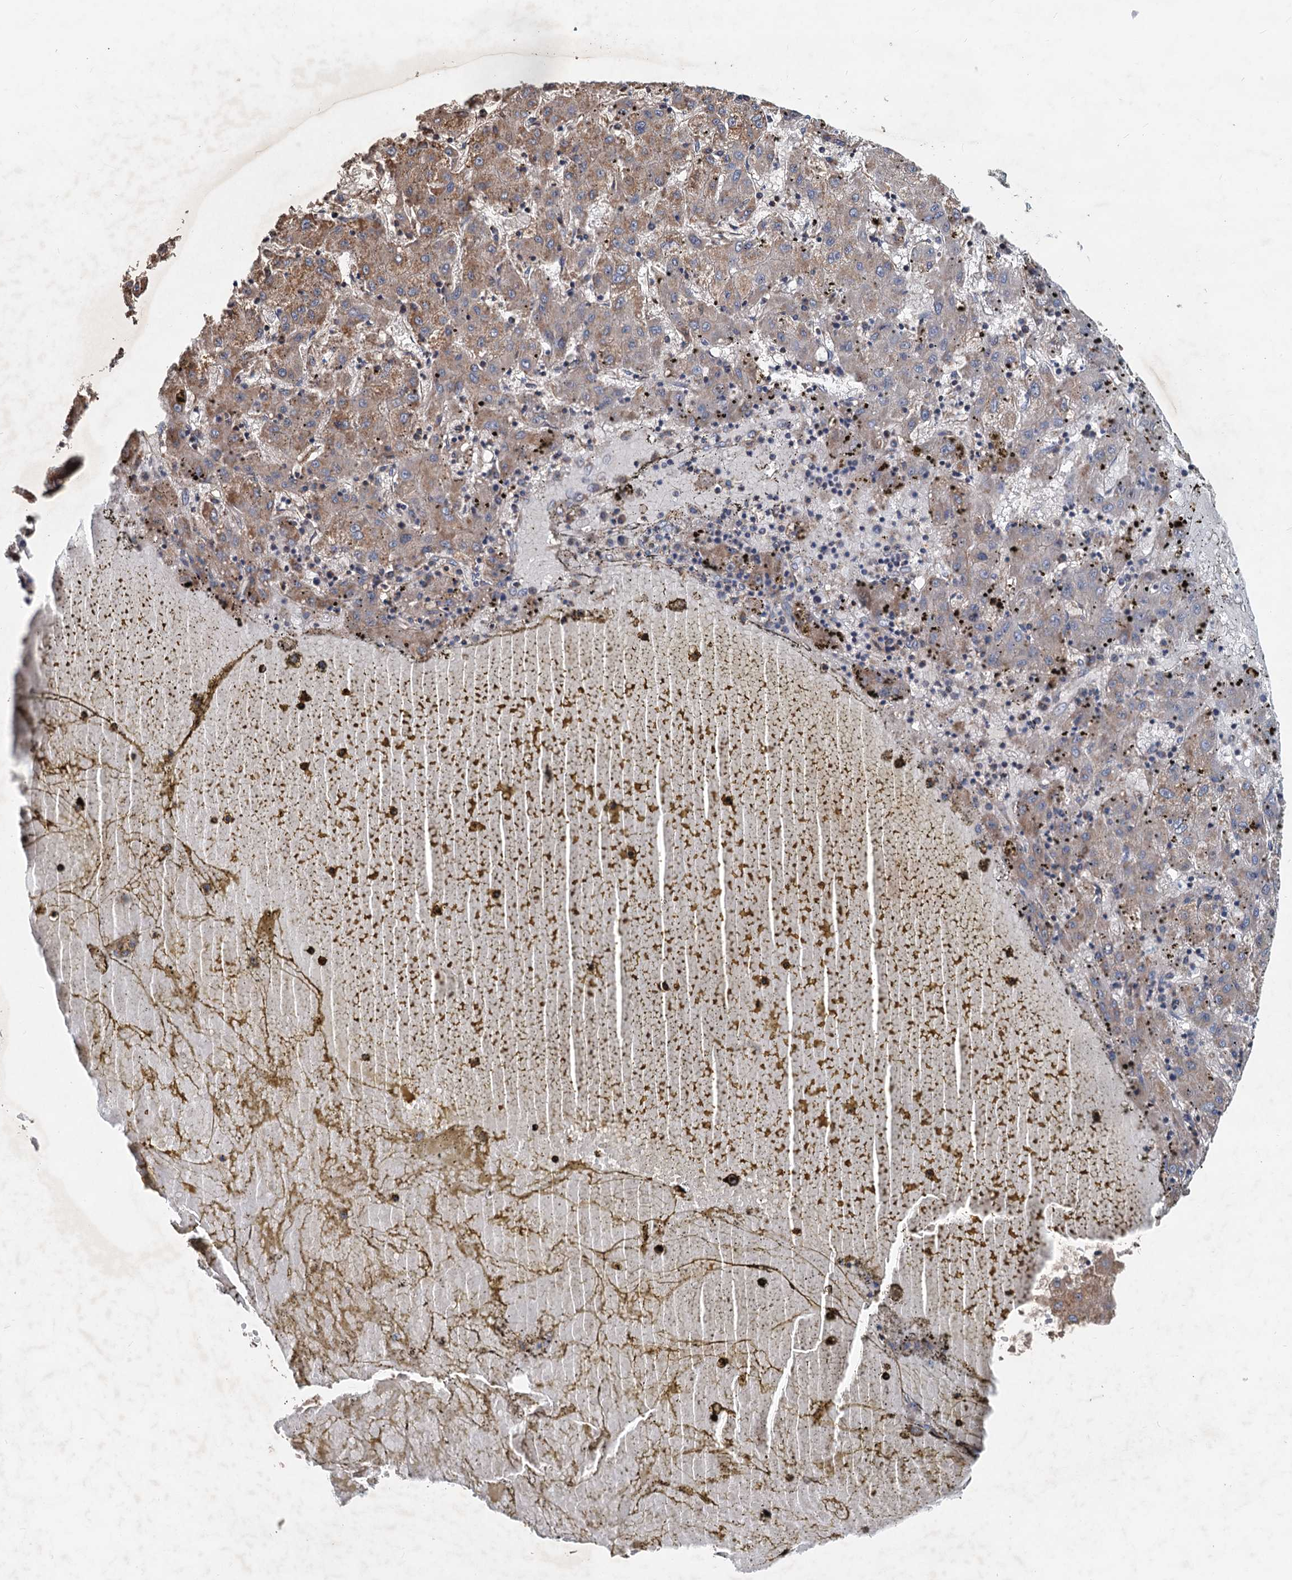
{"staining": {"intensity": "moderate", "quantity": "25%-75%", "location": "cytoplasmic/membranous"}, "tissue": "liver cancer", "cell_type": "Tumor cells", "image_type": "cancer", "snomed": [{"axis": "morphology", "description": "Carcinoma, Hepatocellular, NOS"}, {"axis": "topography", "description": "Liver"}], "caption": "IHC photomicrograph of neoplastic tissue: liver hepatocellular carcinoma stained using immunohistochemistry reveals medium levels of moderate protein expression localized specifically in the cytoplasmic/membranous of tumor cells, appearing as a cytoplasmic/membranous brown color.", "gene": "SDS", "patient": {"sex": "male", "age": 72}}